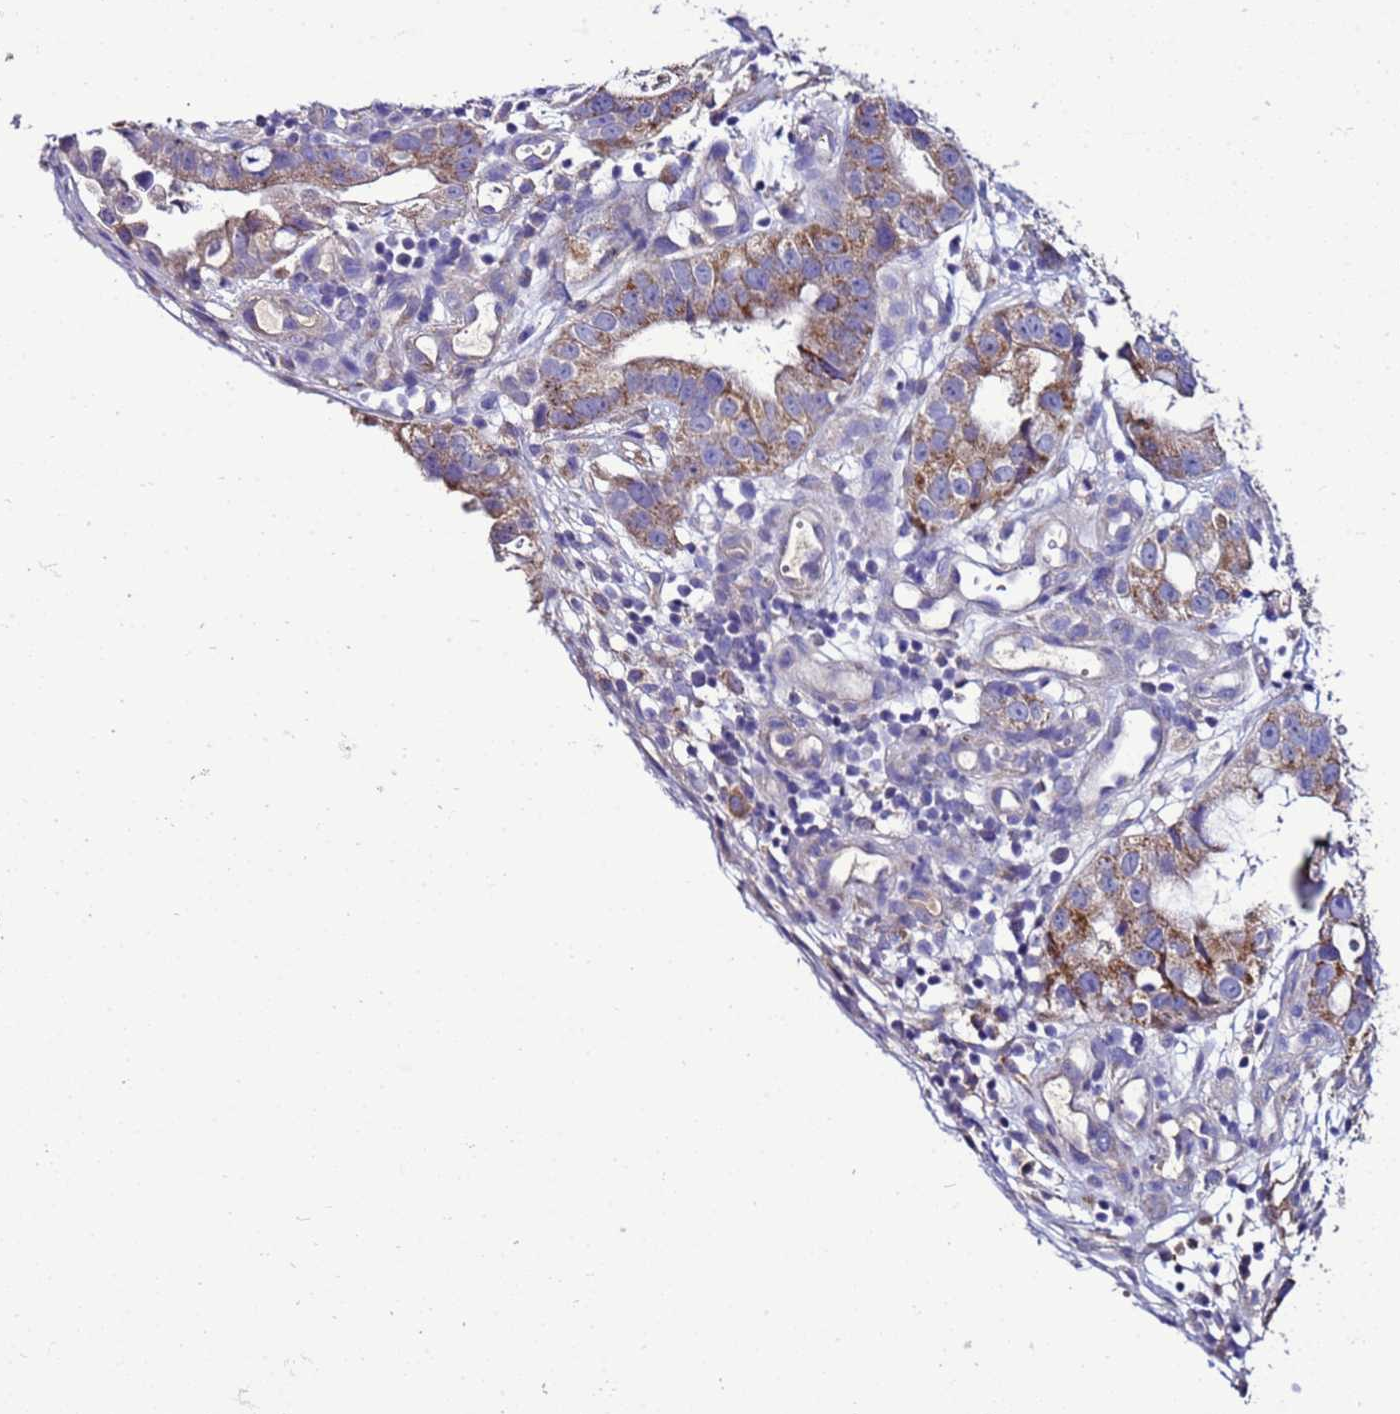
{"staining": {"intensity": "moderate", "quantity": ">75%", "location": "cytoplasmic/membranous"}, "tissue": "stomach cancer", "cell_type": "Tumor cells", "image_type": "cancer", "snomed": [{"axis": "morphology", "description": "Adenocarcinoma, NOS"}, {"axis": "topography", "description": "Stomach"}], "caption": "A brown stain highlights moderate cytoplasmic/membranous expression of a protein in stomach adenocarcinoma tumor cells.", "gene": "ANTKMT", "patient": {"sex": "male", "age": 55}}